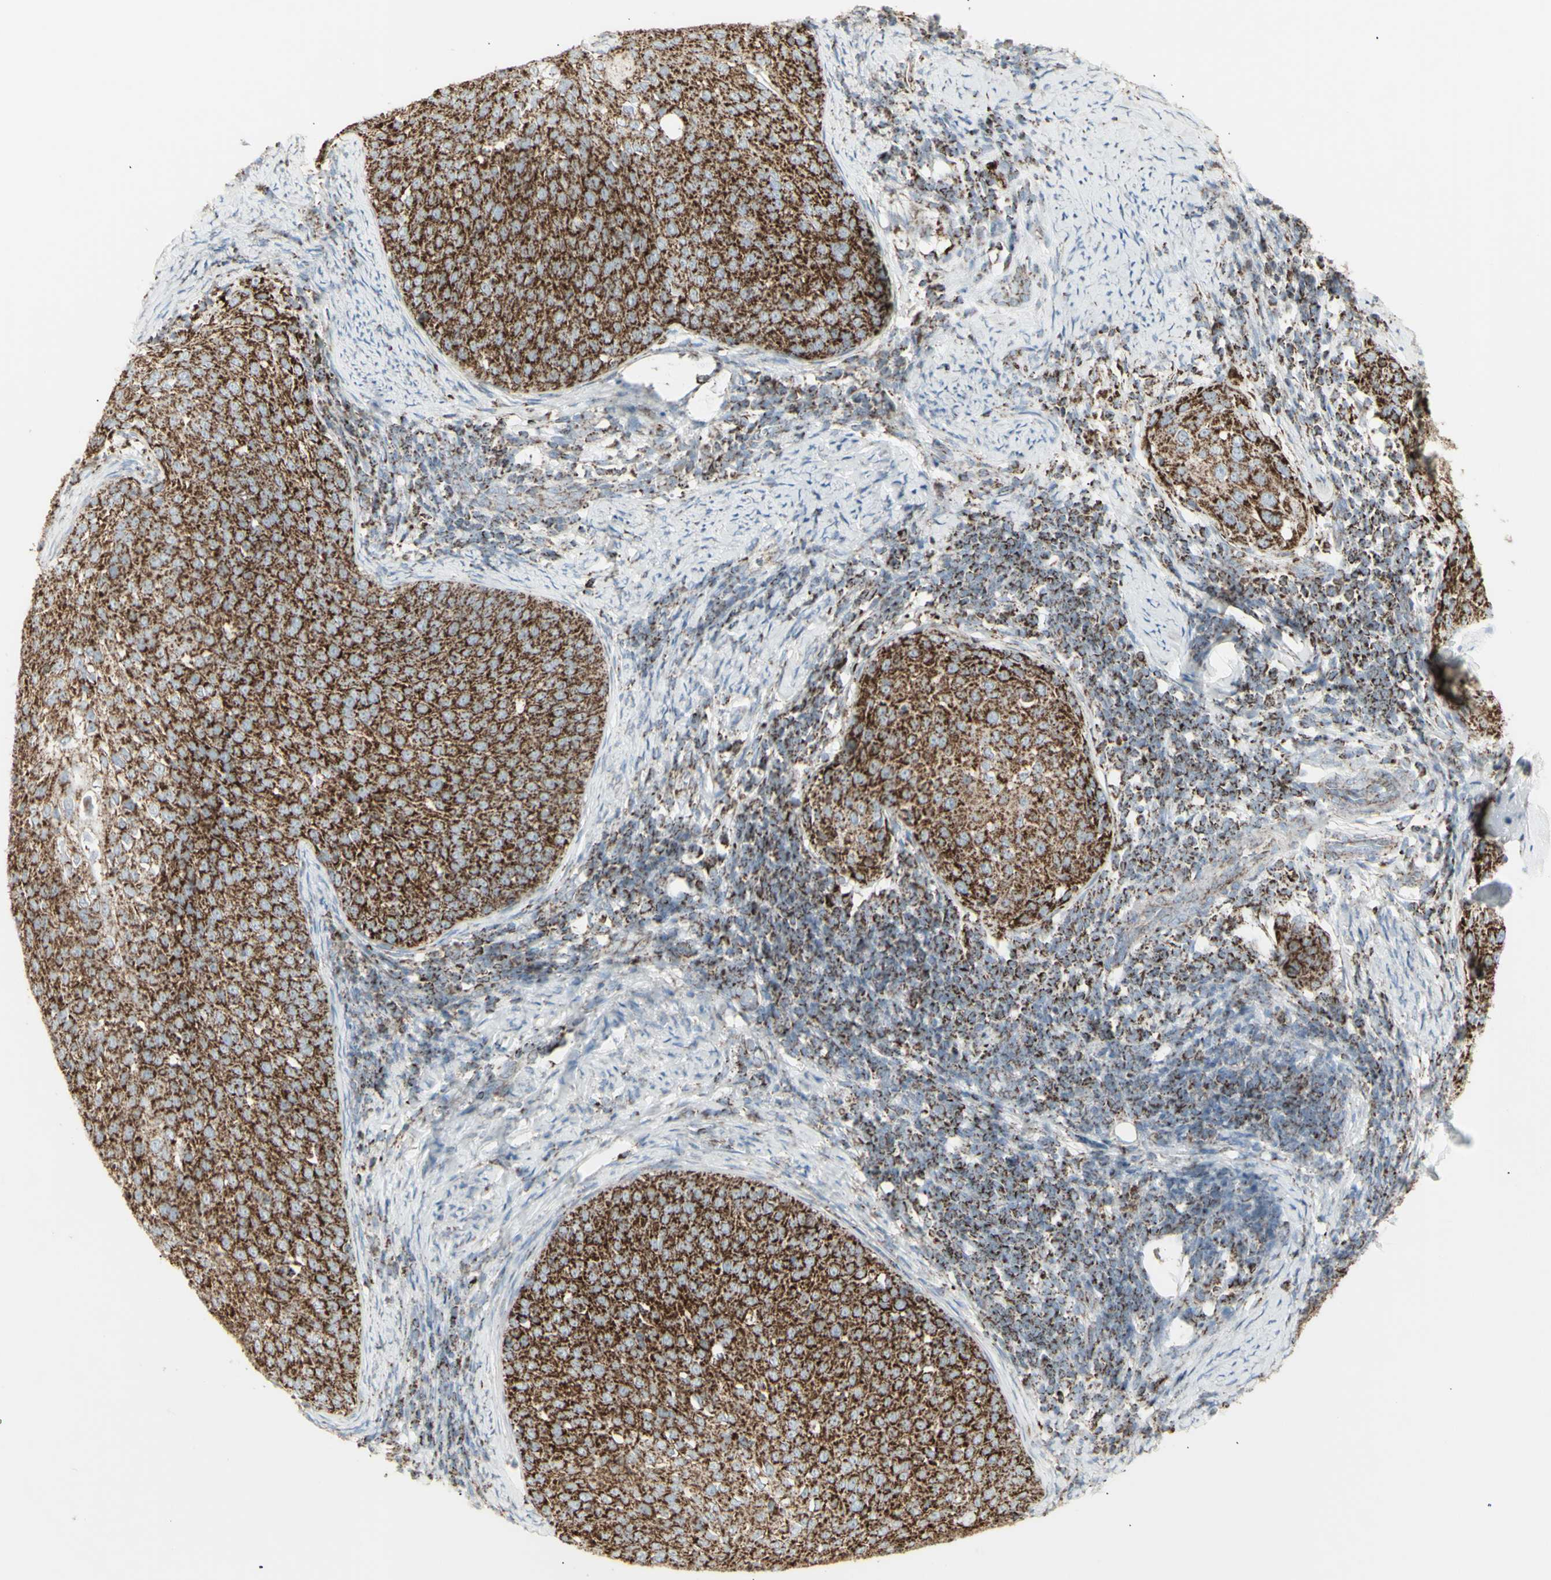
{"staining": {"intensity": "strong", "quantity": ">75%", "location": "cytoplasmic/membranous"}, "tissue": "cervical cancer", "cell_type": "Tumor cells", "image_type": "cancer", "snomed": [{"axis": "morphology", "description": "Squamous cell carcinoma, NOS"}, {"axis": "topography", "description": "Cervix"}], "caption": "Cervical cancer (squamous cell carcinoma) stained for a protein (brown) exhibits strong cytoplasmic/membranous positive staining in approximately >75% of tumor cells.", "gene": "PLGRKT", "patient": {"sex": "female", "age": 51}}